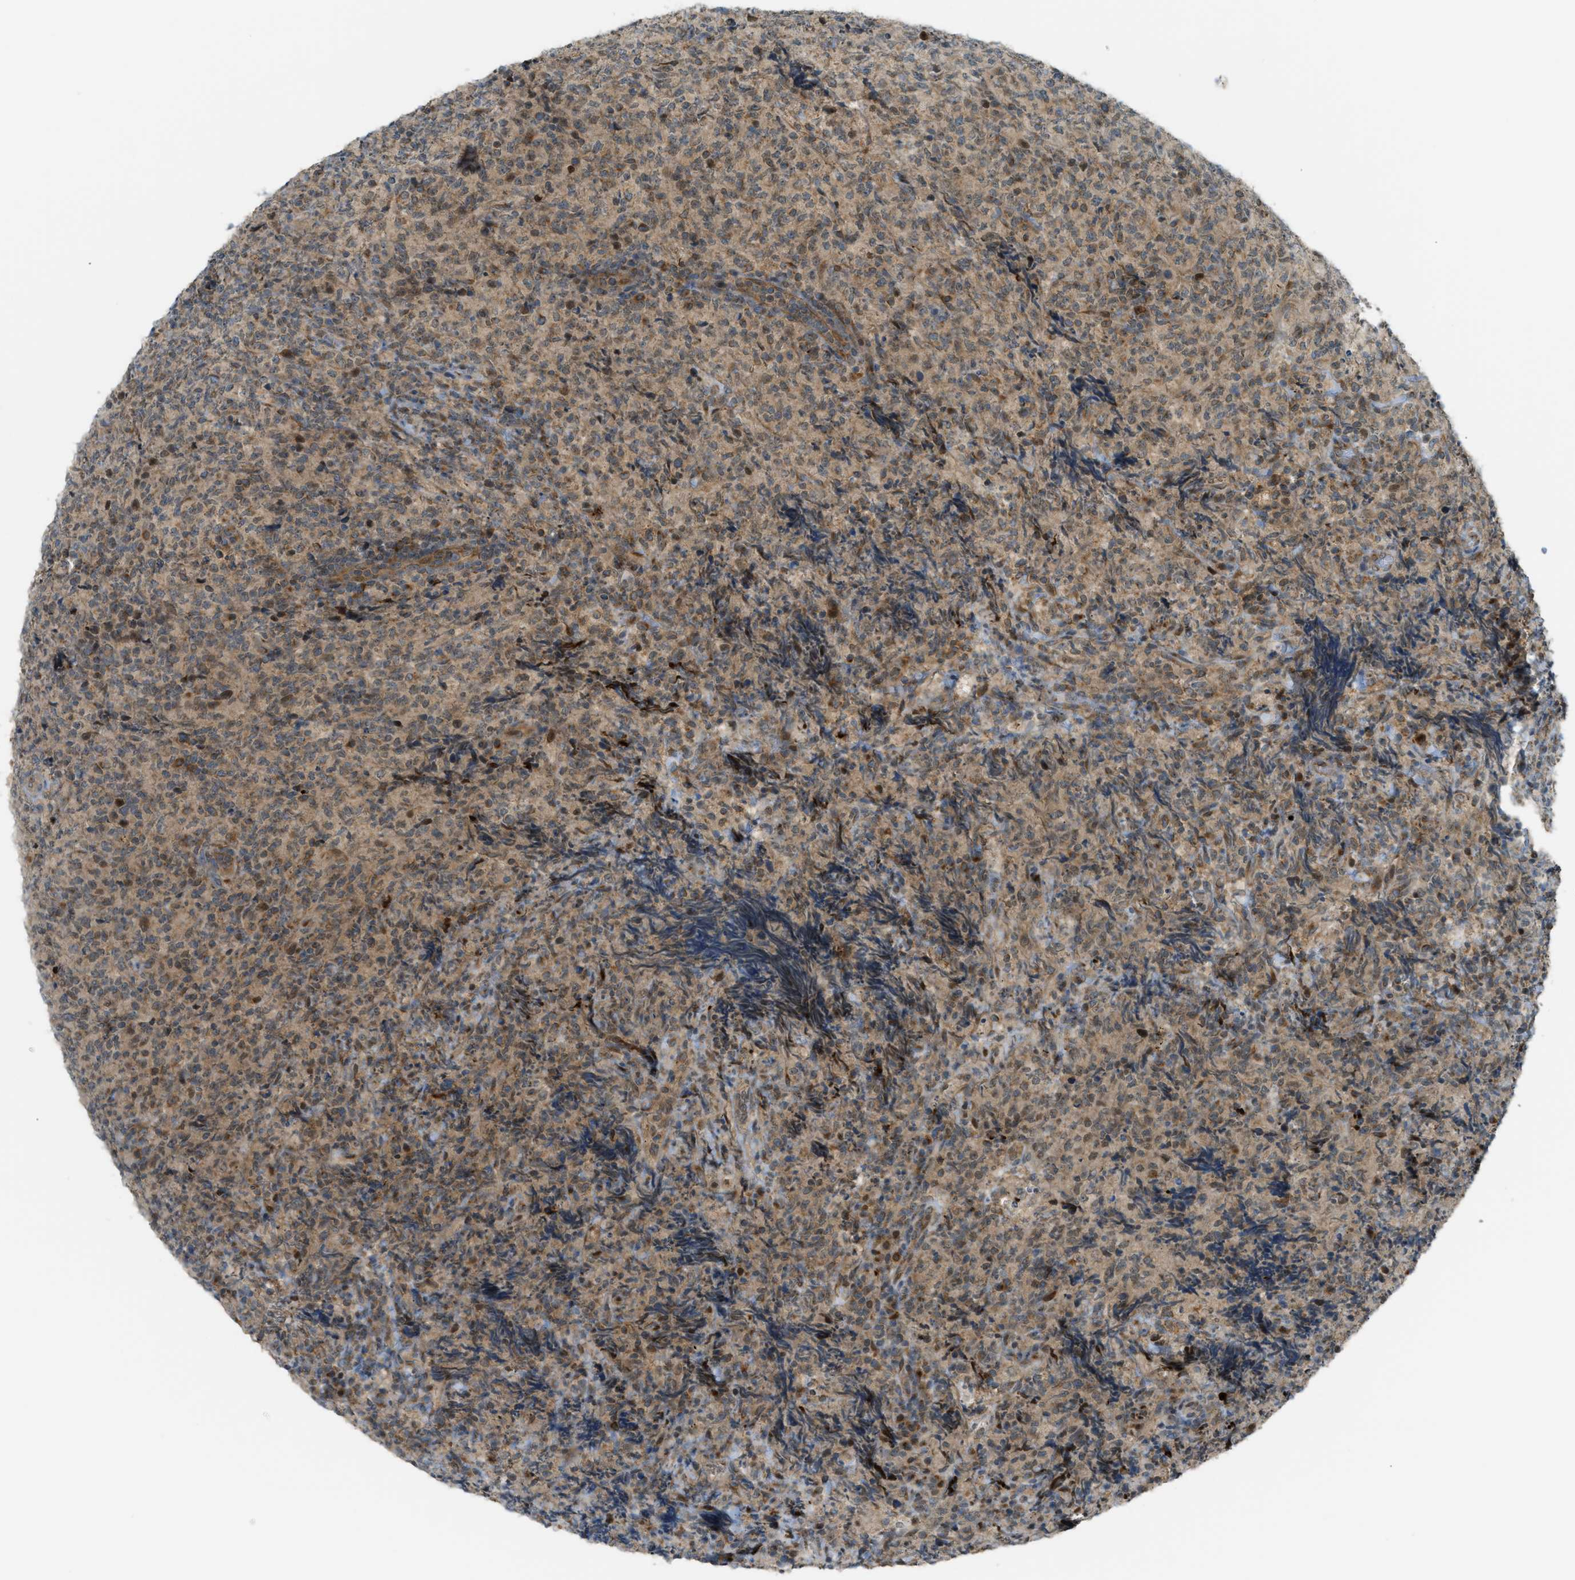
{"staining": {"intensity": "weak", "quantity": "<25%", "location": "cytoplasmic/membranous,nuclear"}, "tissue": "lymphoma", "cell_type": "Tumor cells", "image_type": "cancer", "snomed": [{"axis": "morphology", "description": "Malignant lymphoma, non-Hodgkin's type, High grade"}, {"axis": "topography", "description": "Tonsil"}], "caption": "Lymphoma was stained to show a protein in brown. There is no significant staining in tumor cells.", "gene": "CCDC186", "patient": {"sex": "female", "age": 36}}